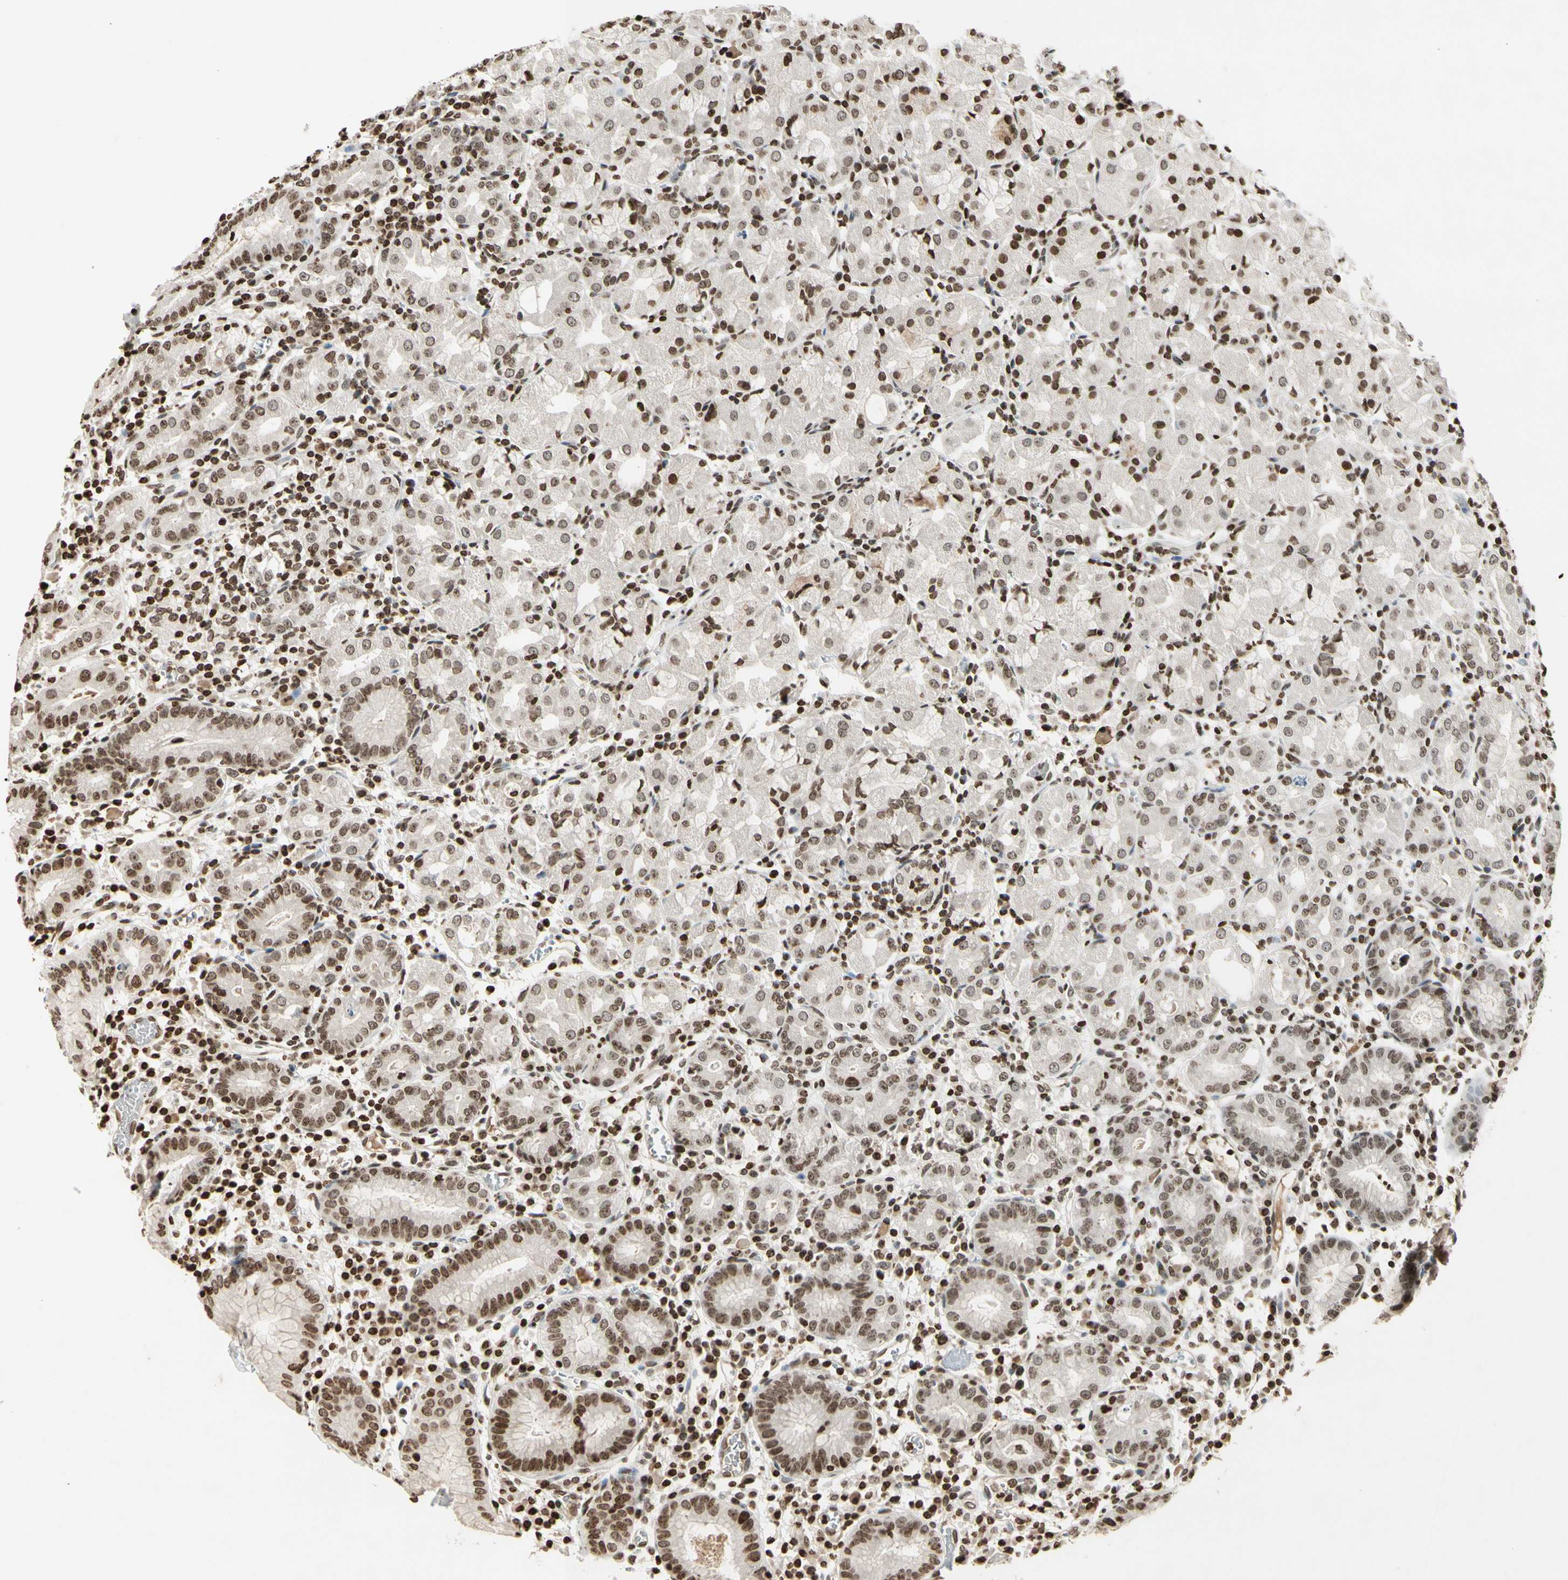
{"staining": {"intensity": "moderate", "quantity": ">75%", "location": "nuclear"}, "tissue": "stomach", "cell_type": "Glandular cells", "image_type": "normal", "snomed": [{"axis": "morphology", "description": "Normal tissue, NOS"}, {"axis": "topography", "description": "Stomach"}, {"axis": "topography", "description": "Stomach, lower"}], "caption": "DAB immunohistochemical staining of unremarkable stomach displays moderate nuclear protein expression in approximately >75% of glandular cells.", "gene": "RORA", "patient": {"sex": "female", "age": 75}}